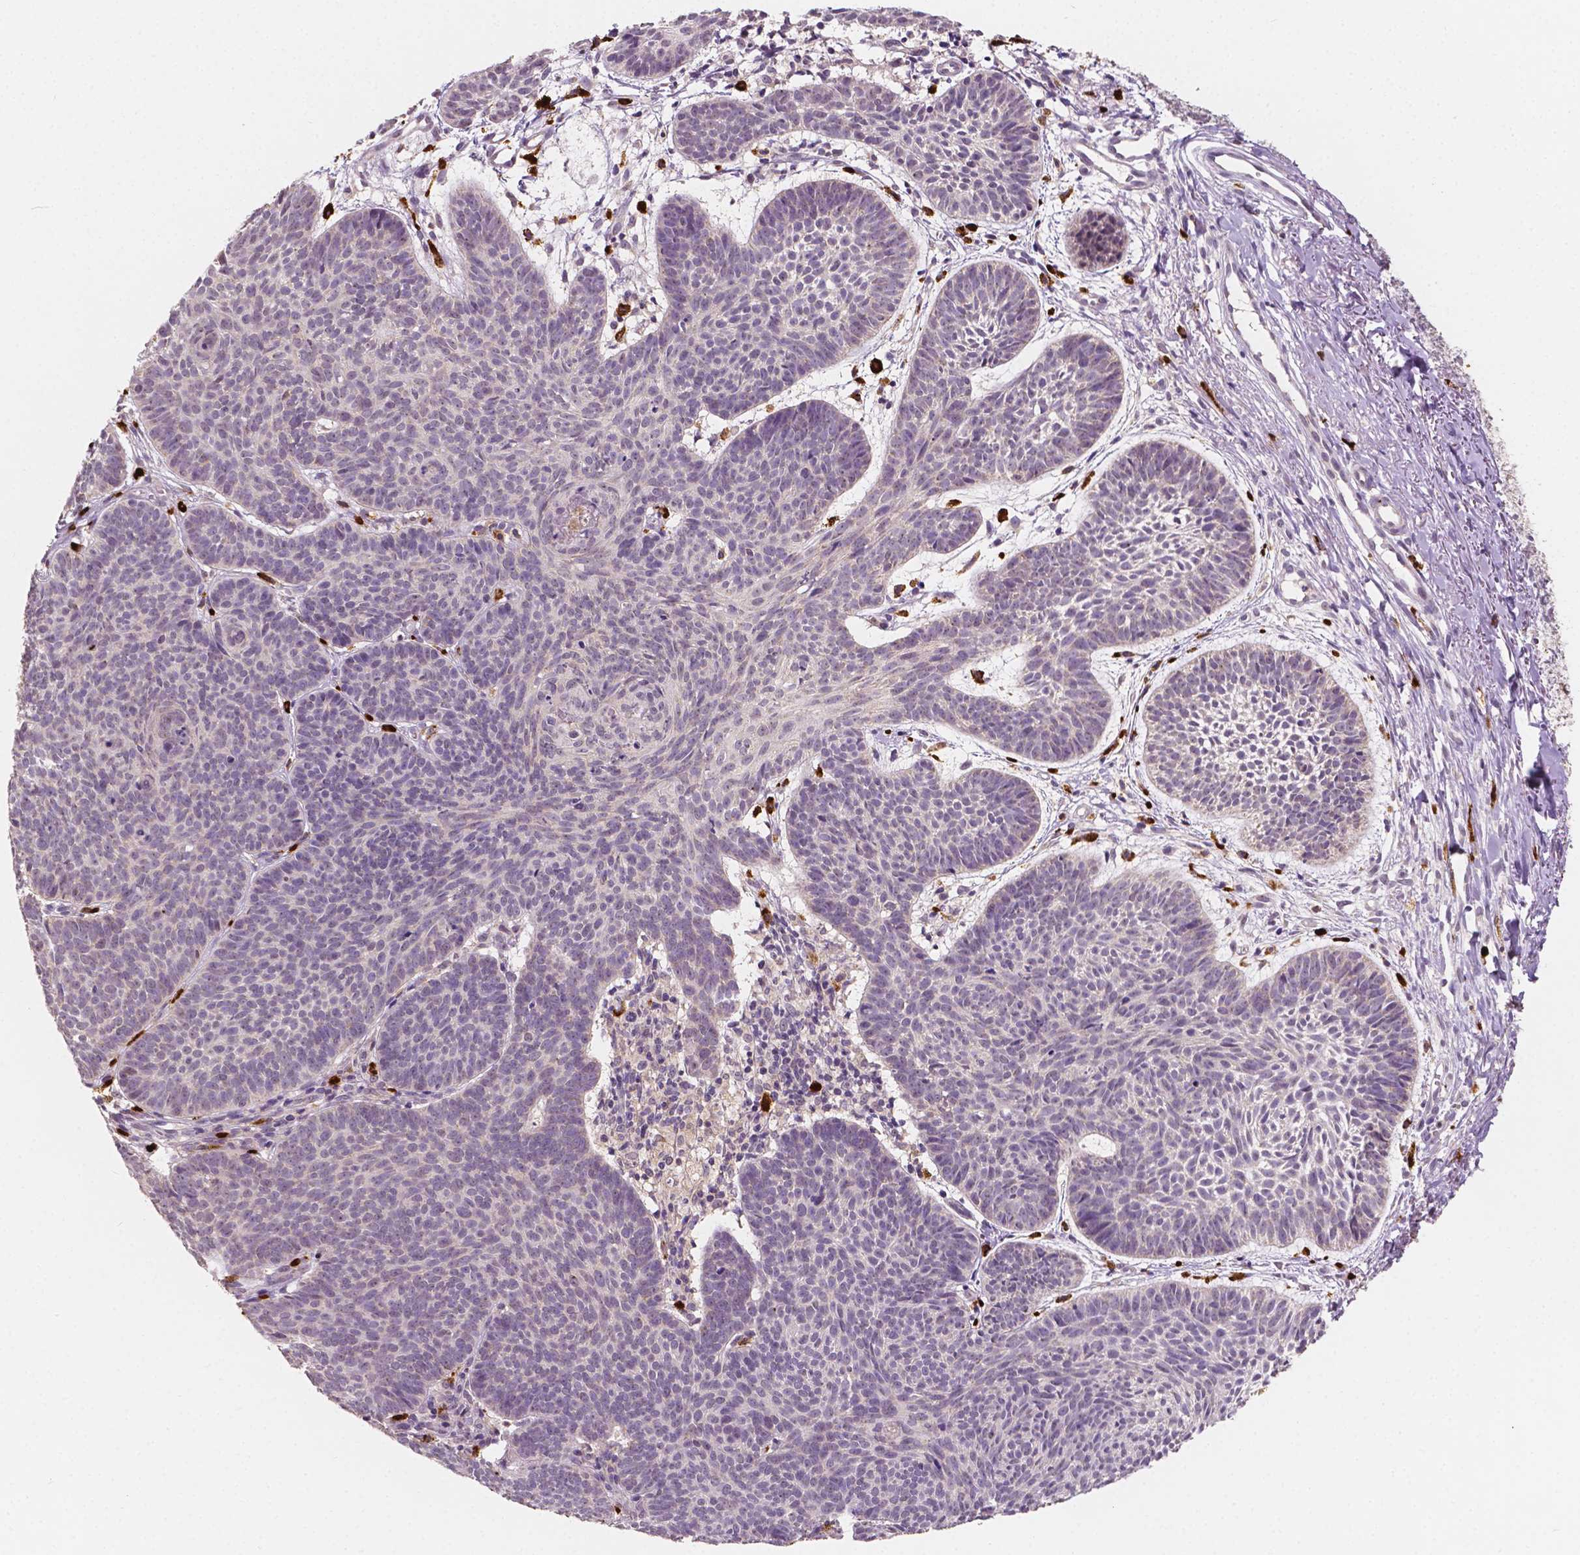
{"staining": {"intensity": "negative", "quantity": "none", "location": "none"}, "tissue": "skin cancer", "cell_type": "Tumor cells", "image_type": "cancer", "snomed": [{"axis": "morphology", "description": "Basal cell carcinoma"}, {"axis": "topography", "description": "Skin"}], "caption": "Human skin cancer stained for a protein using IHC reveals no staining in tumor cells.", "gene": "SIRT2", "patient": {"sex": "male", "age": 72}}